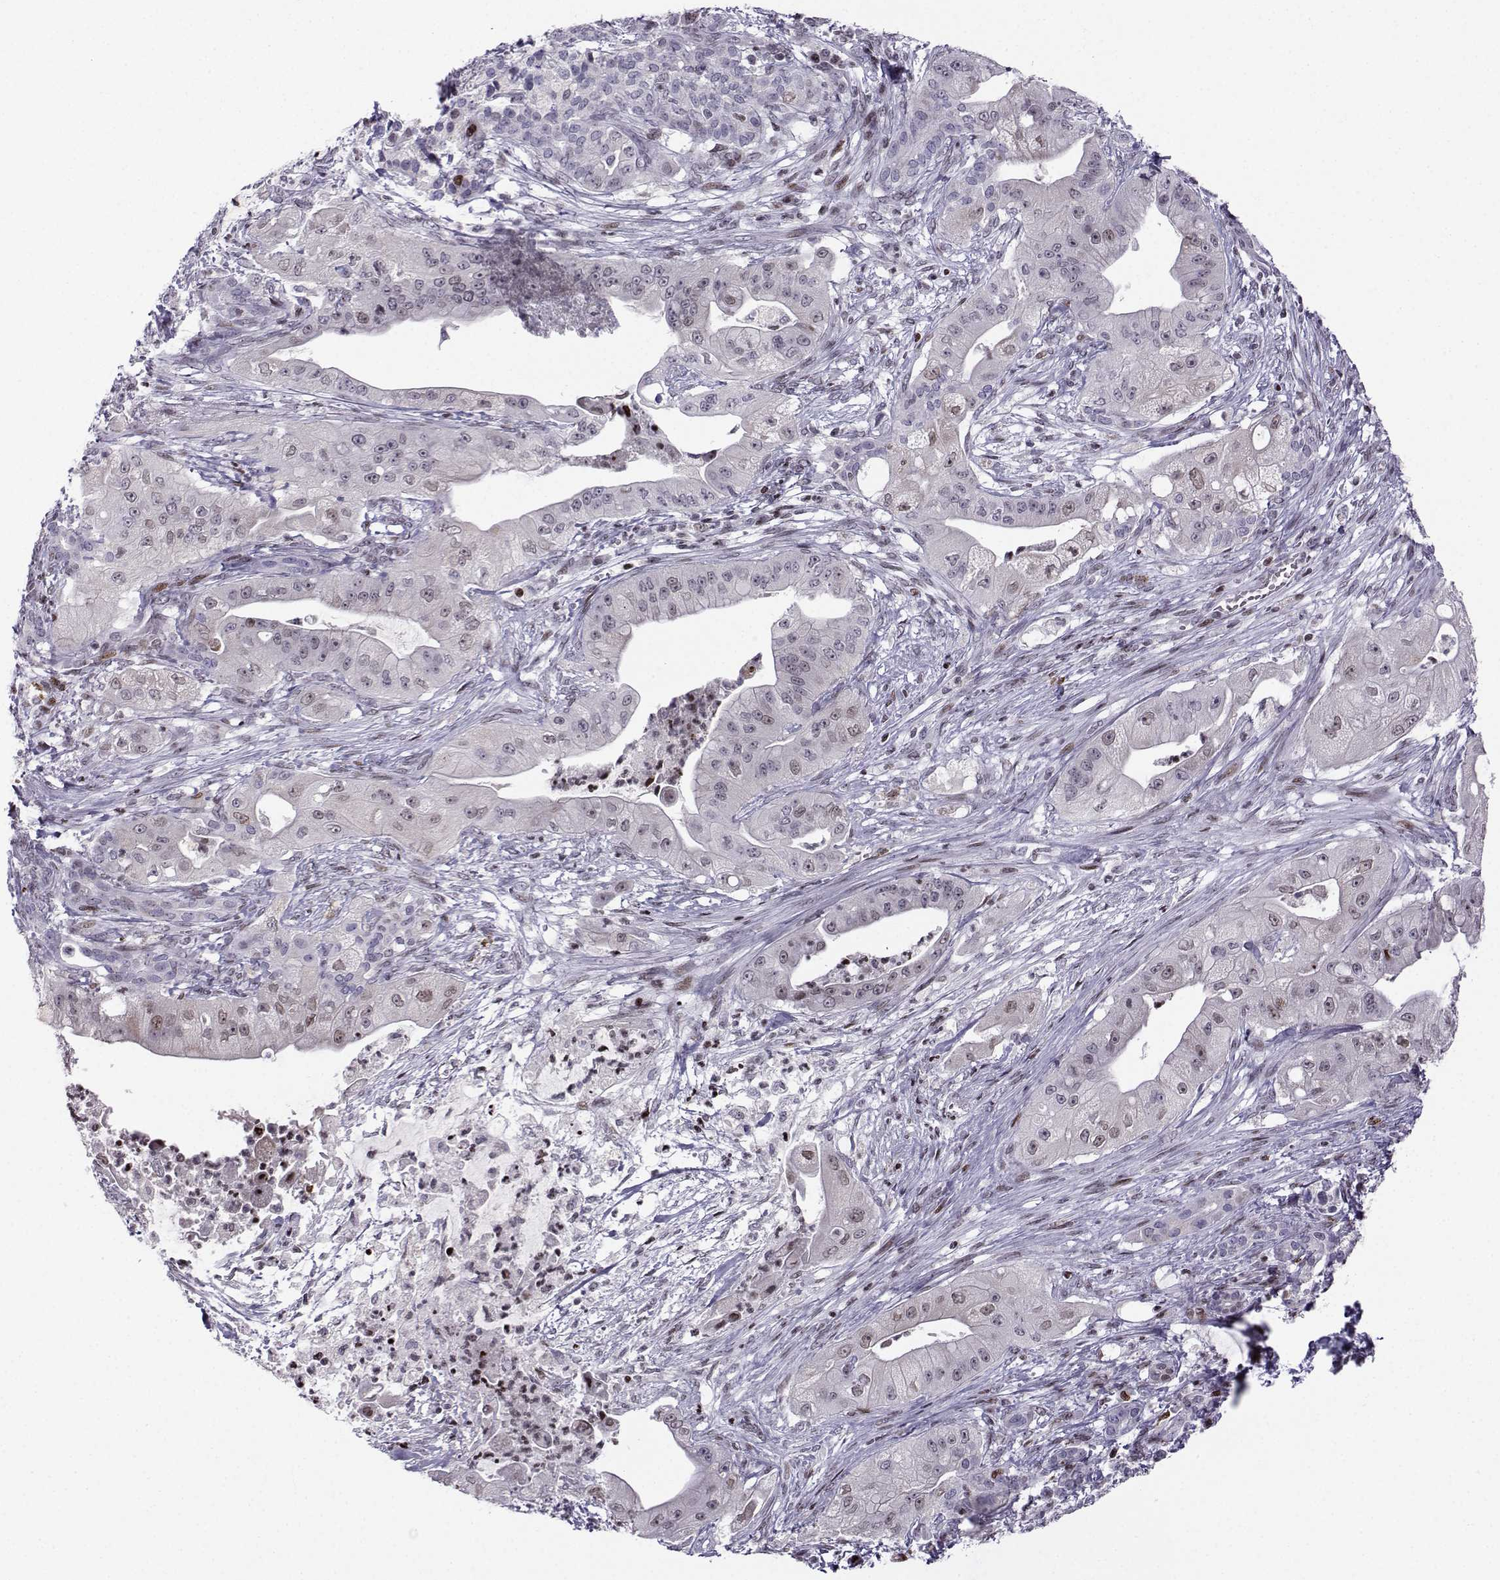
{"staining": {"intensity": "moderate", "quantity": "<25%", "location": "nuclear"}, "tissue": "pancreatic cancer", "cell_type": "Tumor cells", "image_type": "cancer", "snomed": [{"axis": "morphology", "description": "Normal tissue, NOS"}, {"axis": "morphology", "description": "Inflammation, NOS"}, {"axis": "morphology", "description": "Adenocarcinoma, NOS"}, {"axis": "topography", "description": "Pancreas"}], "caption": "Protein analysis of adenocarcinoma (pancreatic) tissue shows moderate nuclear positivity in approximately <25% of tumor cells. Ihc stains the protein in brown and the nuclei are stained blue.", "gene": "ZNF19", "patient": {"sex": "male", "age": 57}}